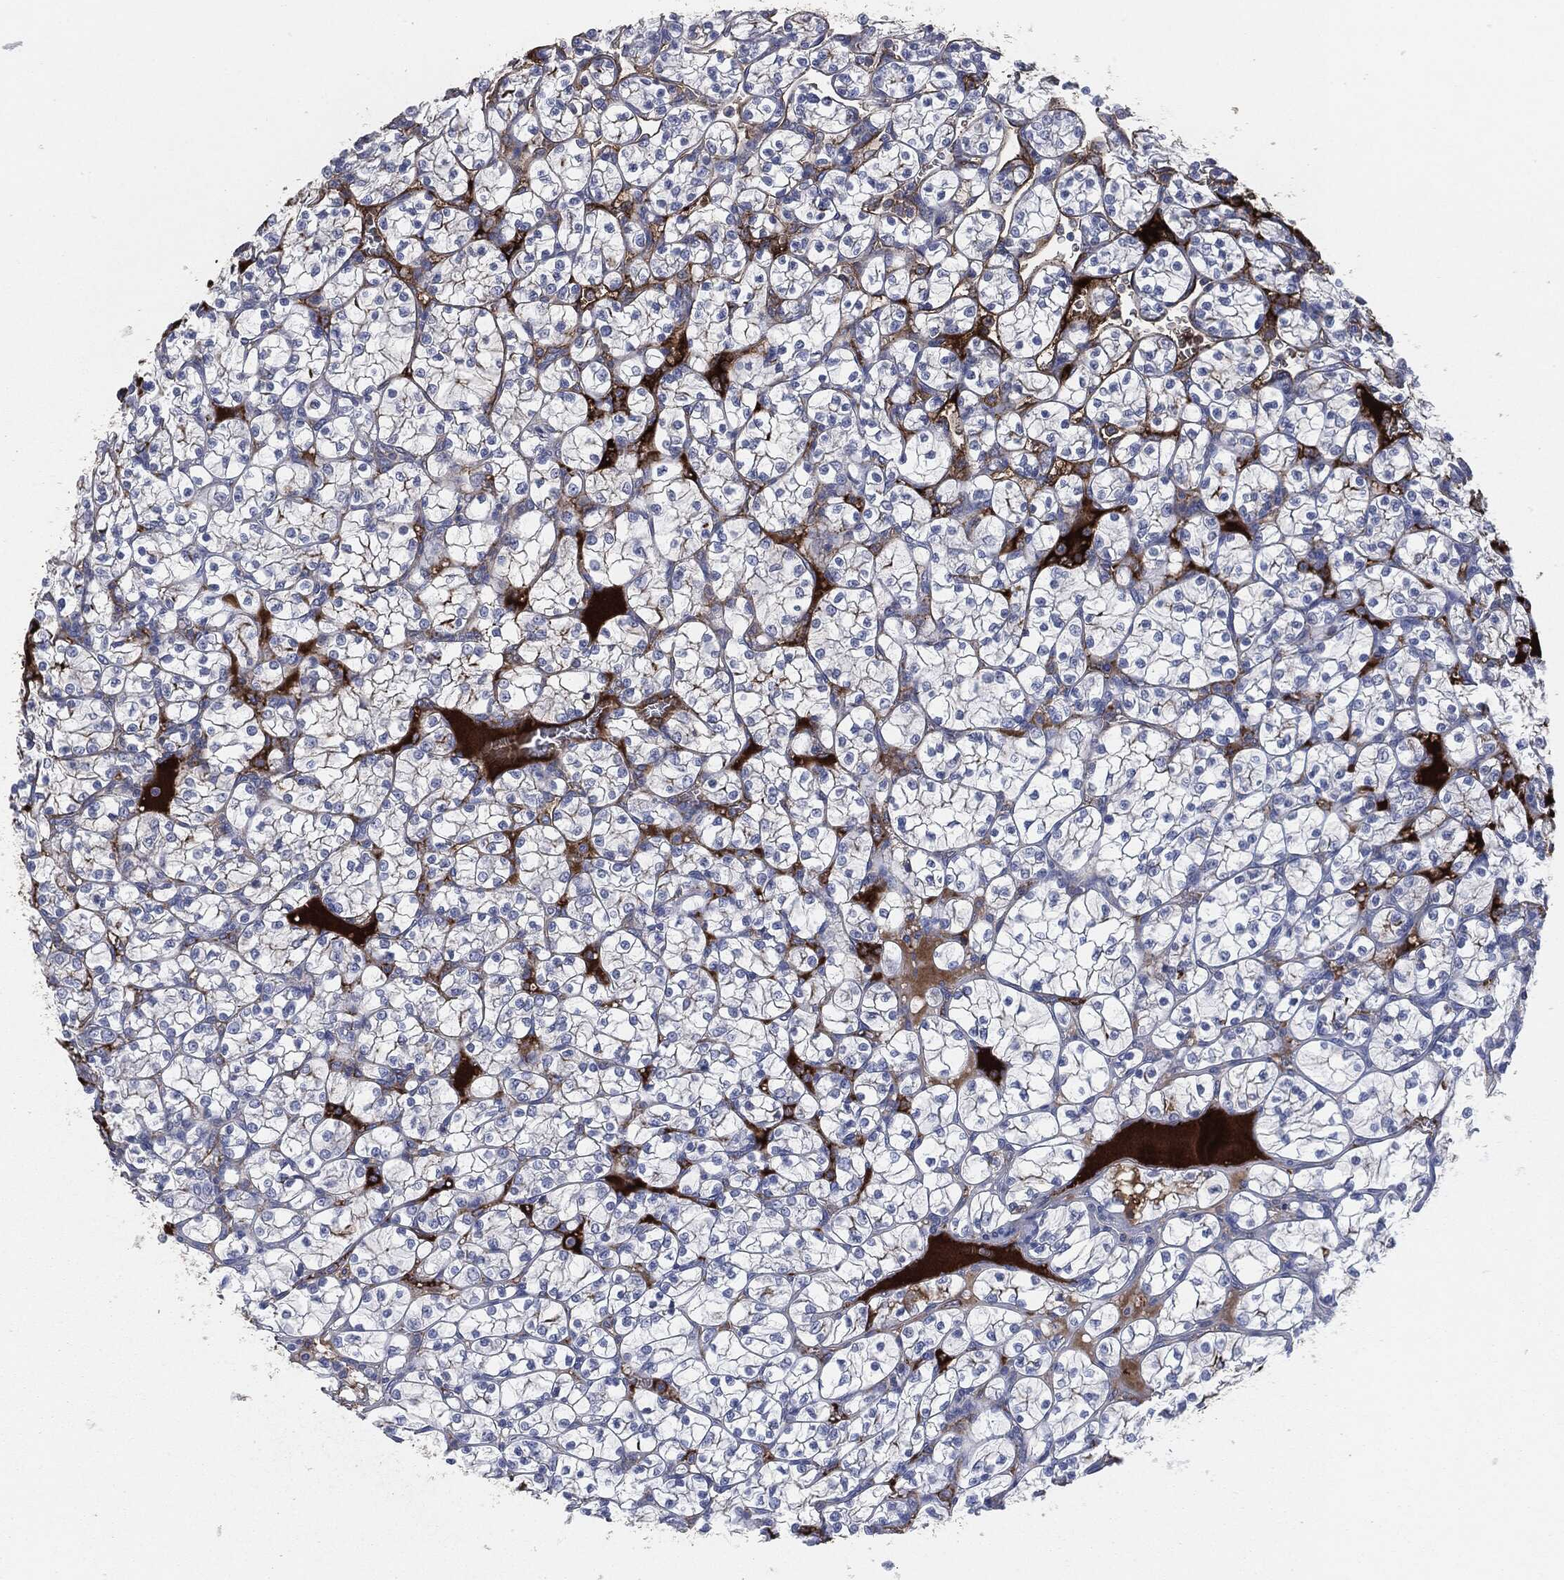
{"staining": {"intensity": "negative", "quantity": "none", "location": "none"}, "tissue": "renal cancer", "cell_type": "Tumor cells", "image_type": "cancer", "snomed": [{"axis": "morphology", "description": "Adenocarcinoma, NOS"}, {"axis": "topography", "description": "Kidney"}], "caption": "Adenocarcinoma (renal) was stained to show a protein in brown. There is no significant staining in tumor cells.", "gene": "APOB", "patient": {"sex": "female", "age": 89}}